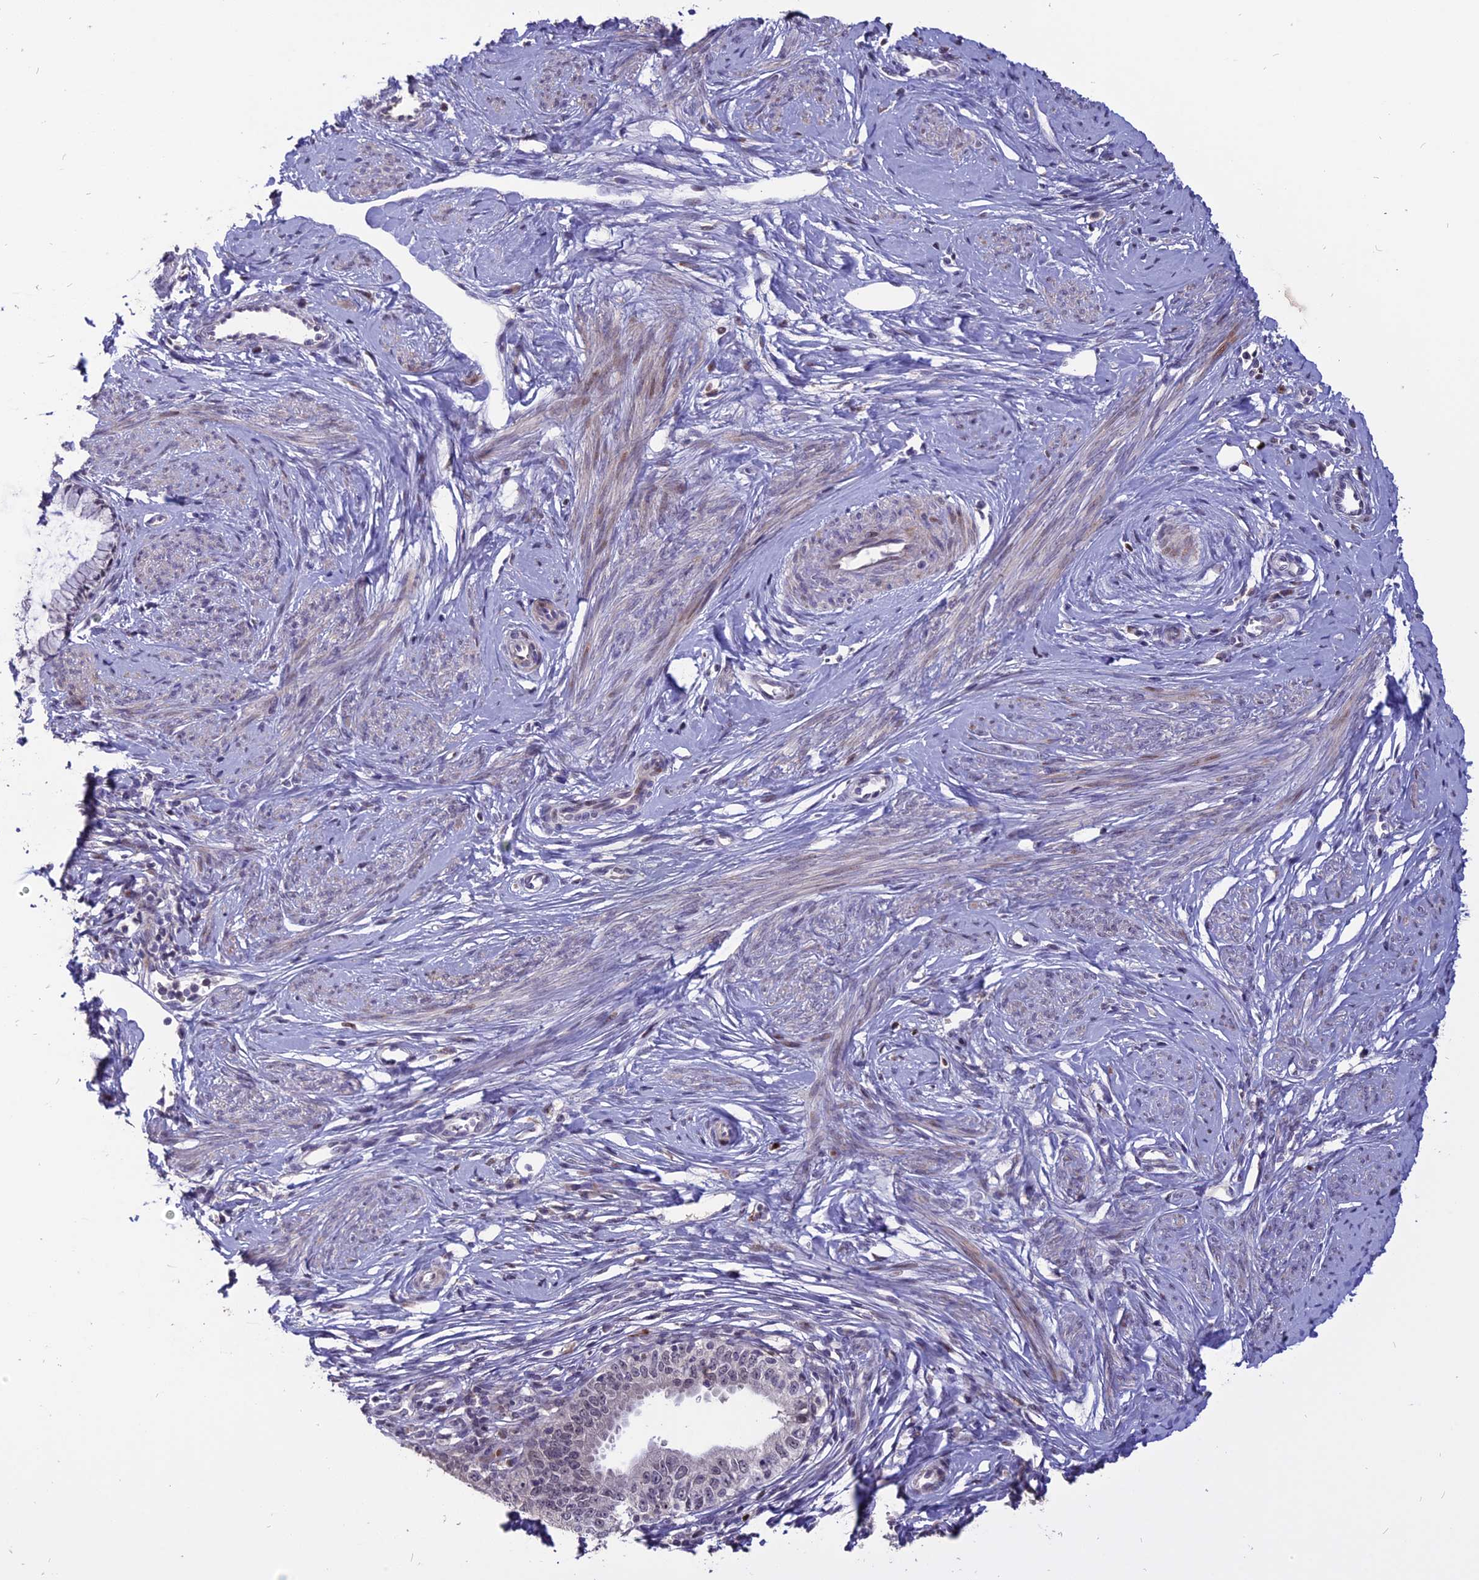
{"staining": {"intensity": "weak", "quantity": "25%-75%", "location": "nuclear"}, "tissue": "cervical cancer", "cell_type": "Tumor cells", "image_type": "cancer", "snomed": [{"axis": "morphology", "description": "Adenocarcinoma, NOS"}, {"axis": "topography", "description": "Cervix"}], "caption": "Immunohistochemistry micrograph of adenocarcinoma (cervical) stained for a protein (brown), which displays low levels of weak nuclear expression in about 25%-75% of tumor cells.", "gene": "TMEM263", "patient": {"sex": "female", "age": 36}}